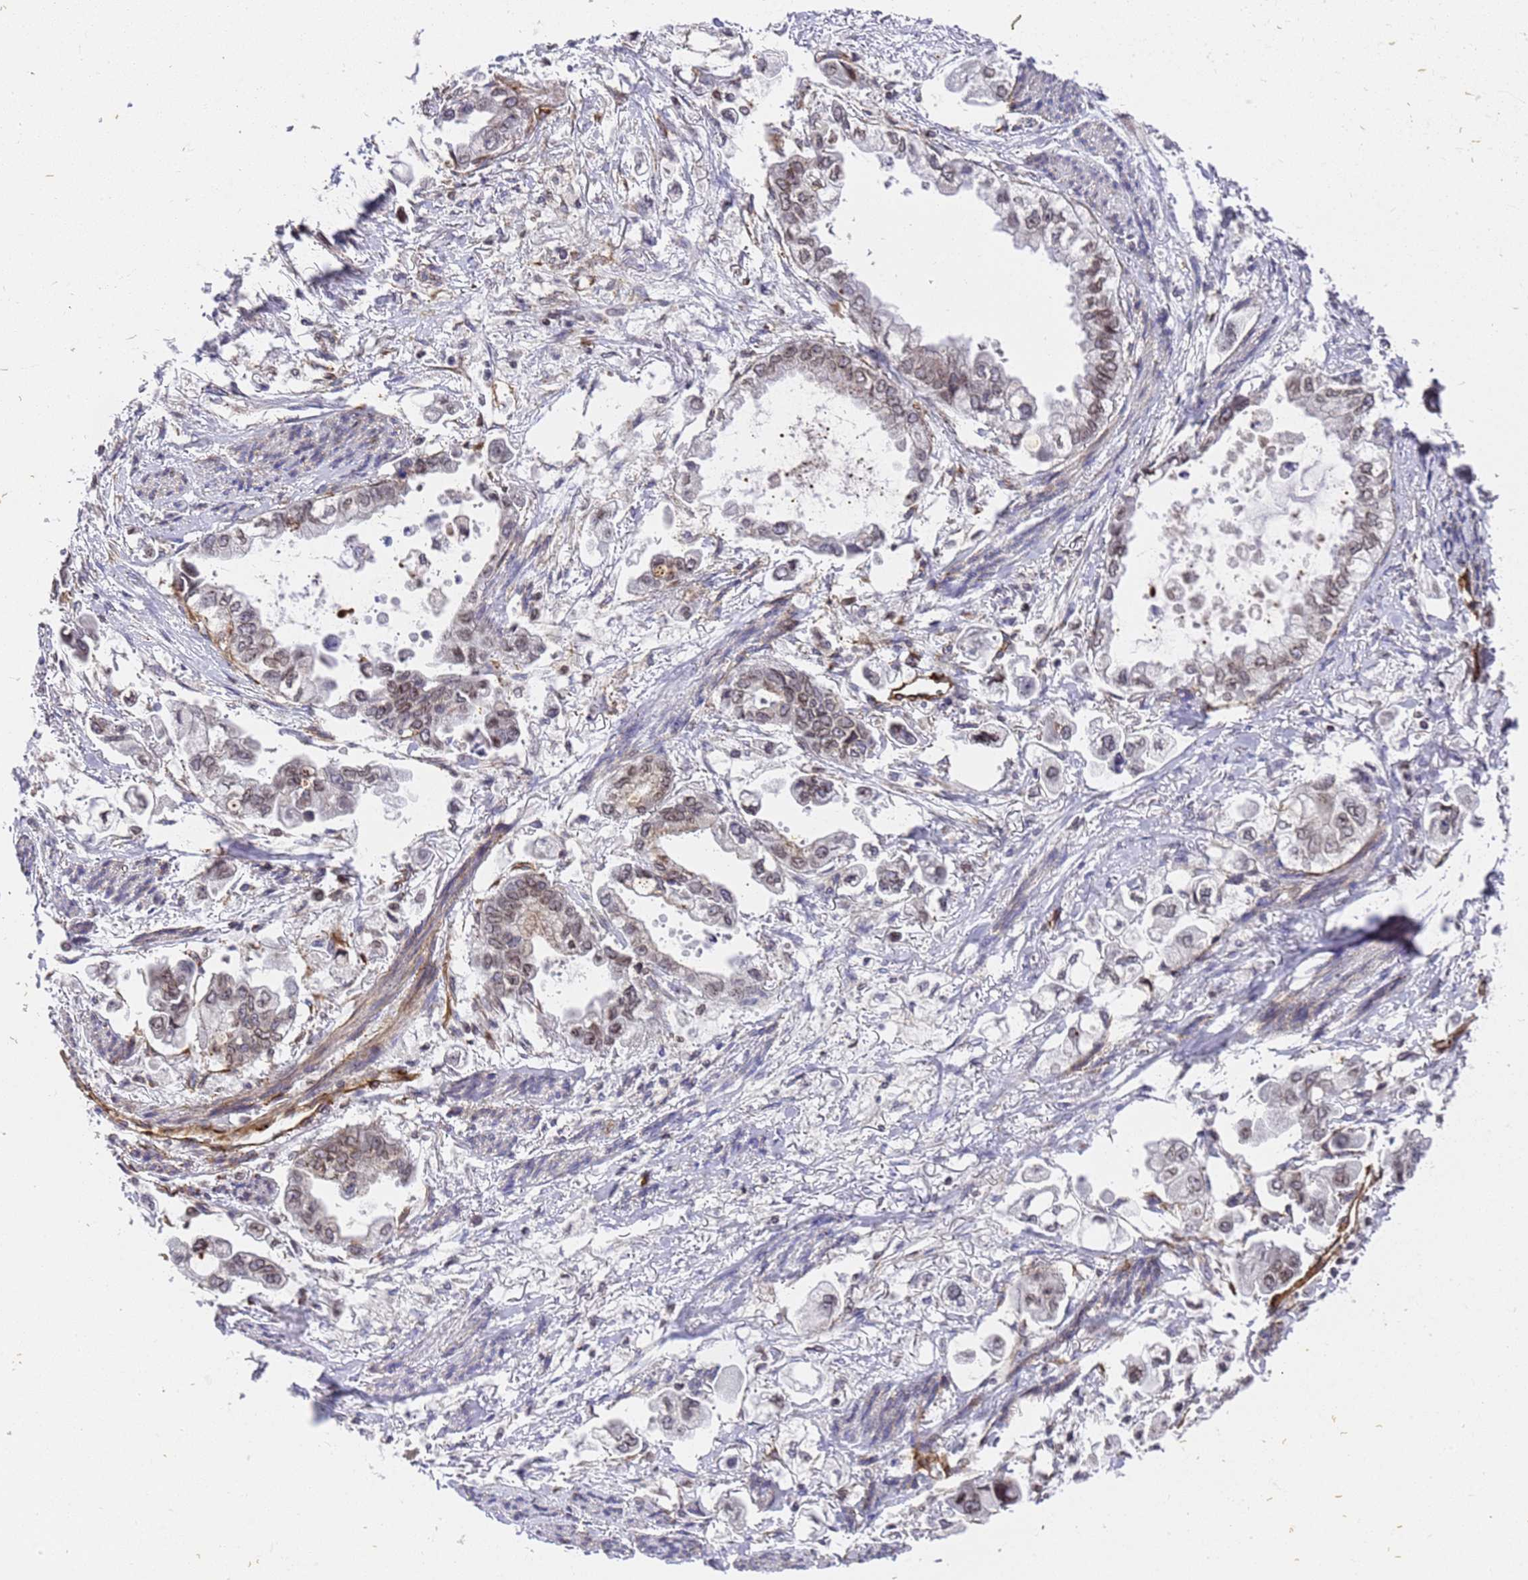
{"staining": {"intensity": "weak", "quantity": ">75%", "location": "cytoplasmic/membranous,nuclear"}, "tissue": "stomach cancer", "cell_type": "Tumor cells", "image_type": "cancer", "snomed": [{"axis": "morphology", "description": "Adenocarcinoma, NOS"}, {"axis": "topography", "description": "Stomach"}], "caption": "The micrograph demonstrates a brown stain indicating the presence of a protein in the cytoplasmic/membranous and nuclear of tumor cells in stomach cancer (adenocarcinoma). (Stains: DAB in brown, nuclei in blue, Microscopy: brightfield microscopy at high magnification).", "gene": "IGFBP7", "patient": {"sex": "male", "age": 62}}